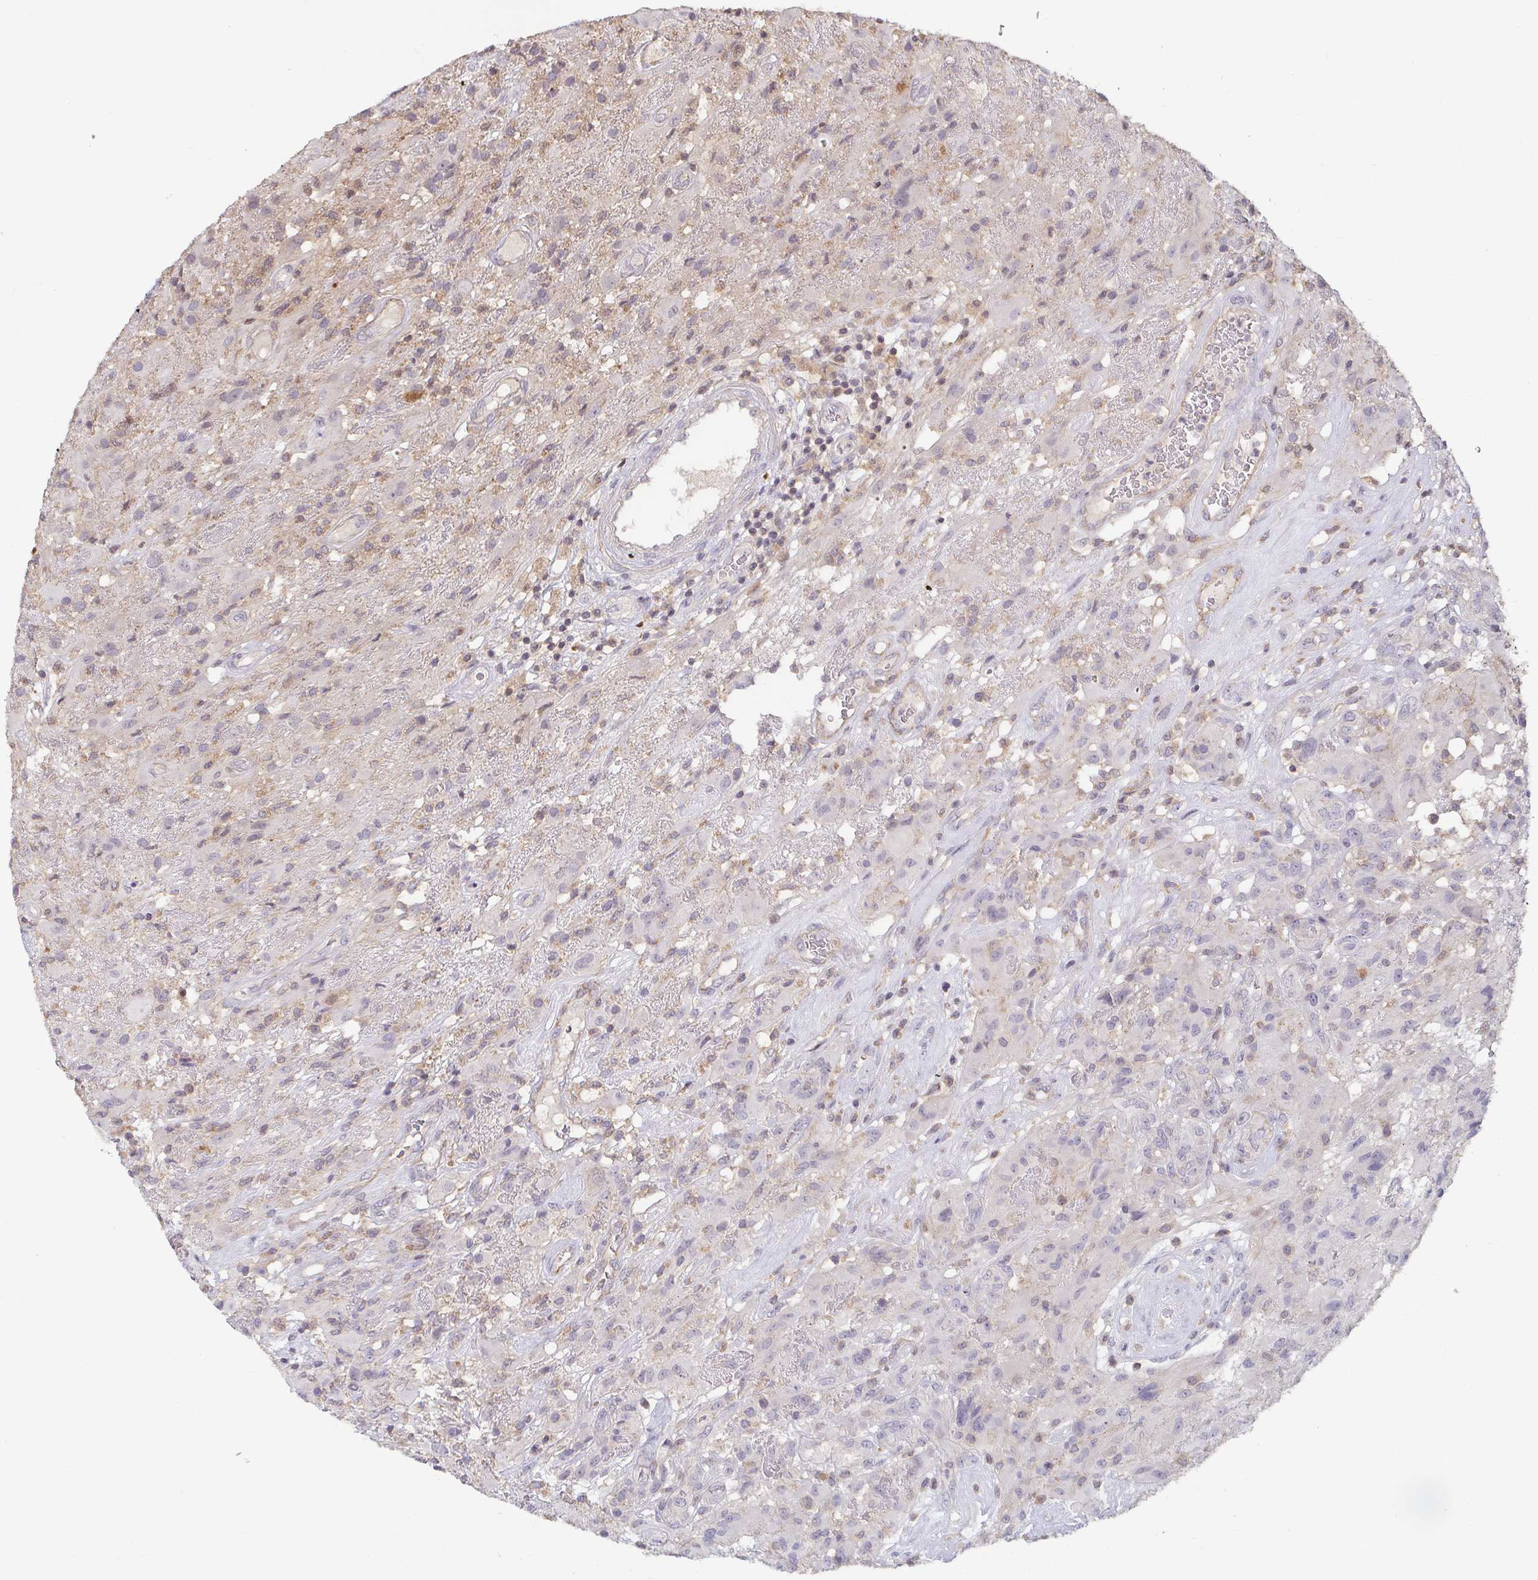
{"staining": {"intensity": "negative", "quantity": "none", "location": "none"}, "tissue": "glioma", "cell_type": "Tumor cells", "image_type": "cancer", "snomed": [{"axis": "morphology", "description": "Glioma, malignant, High grade"}, {"axis": "topography", "description": "Brain"}], "caption": "Tumor cells are negative for protein expression in human glioma.", "gene": "CDH18", "patient": {"sex": "male", "age": 46}}